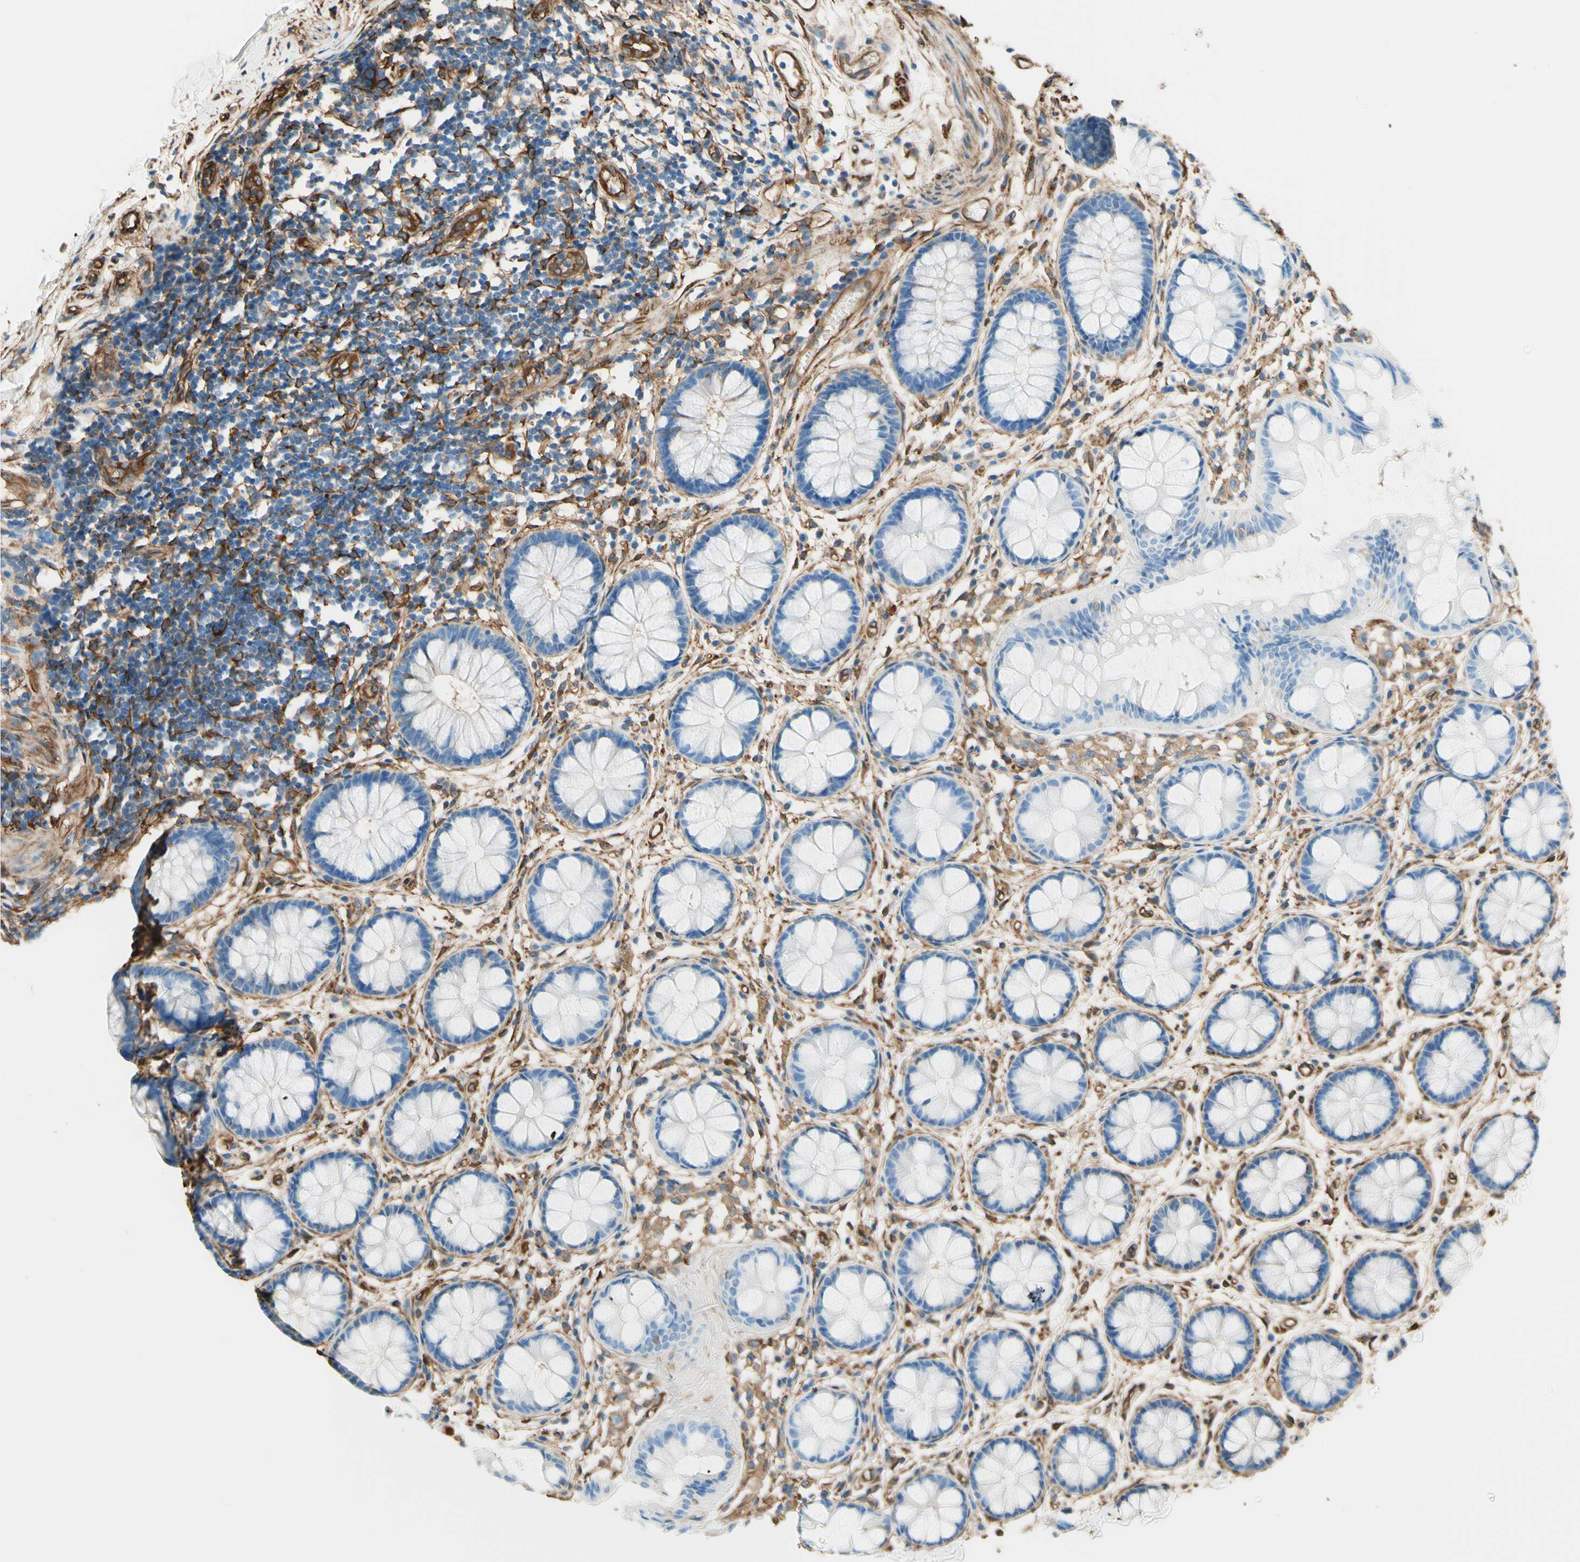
{"staining": {"intensity": "negative", "quantity": "none", "location": "none"}, "tissue": "rectum", "cell_type": "Glandular cells", "image_type": "normal", "snomed": [{"axis": "morphology", "description": "Normal tissue, NOS"}, {"axis": "topography", "description": "Rectum"}], "caption": "Photomicrograph shows no significant protein staining in glandular cells of unremarkable rectum. (DAB (3,3'-diaminobenzidine) IHC with hematoxylin counter stain).", "gene": "DPYSL3", "patient": {"sex": "female", "age": 66}}